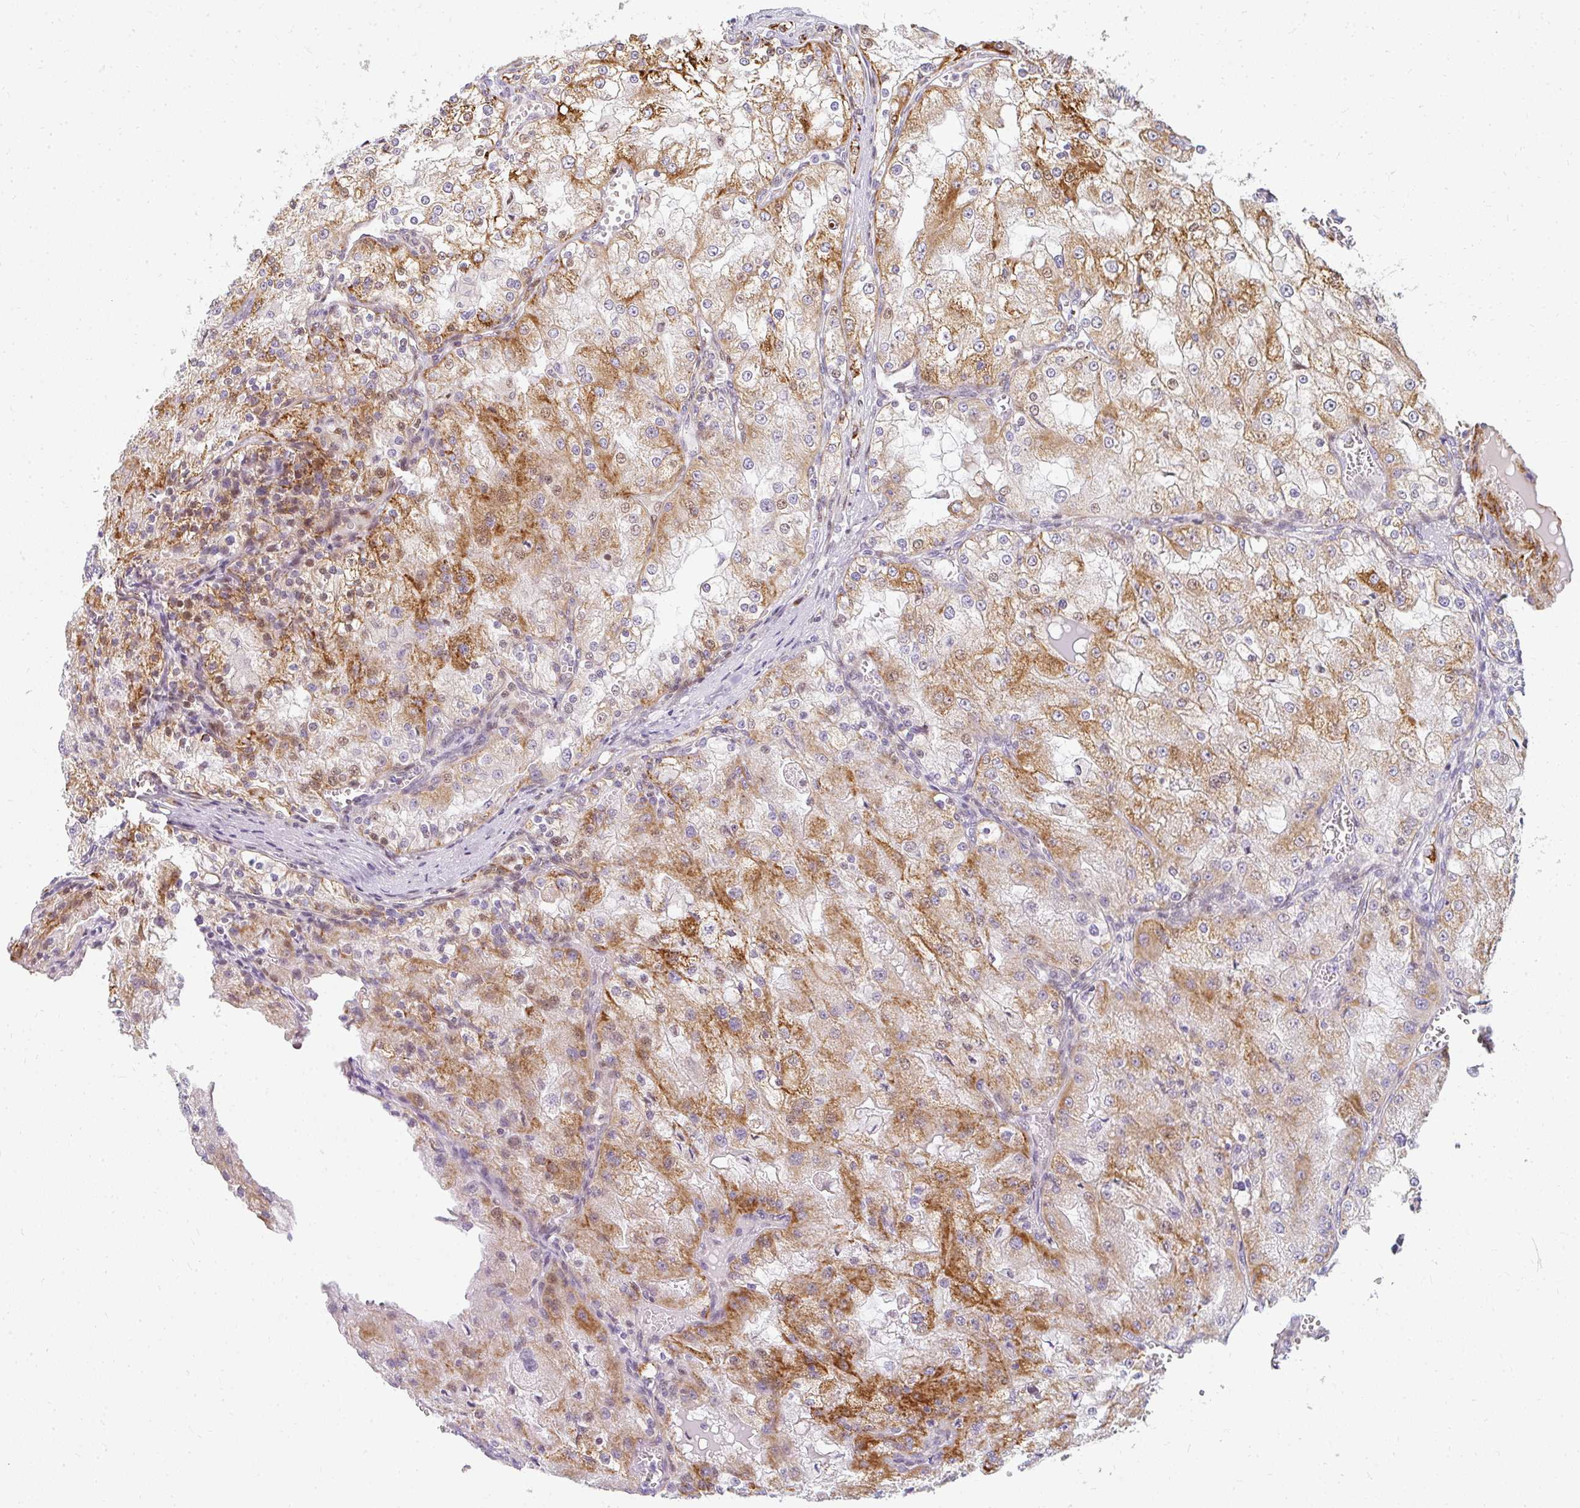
{"staining": {"intensity": "moderate", "quantity": ">75%", "location": "cytoplasmic/membranous"}, "tissue": "renal cancer", "cell_type": "Tumor cells", "image_type": "cancer", "snomed": [{"axis": "morphology", "description": "Adenocarcinoma, NOS"}, {"axis": "topography", "description": "Kidney"}], "caption": "This image reveals renal adenocarcinoma stained with immunohistochemistry to label a protein in brown. The cytoplasmic/membranous of tumor cells show moderate positivity for the protein. Nuclei are counter-stained blue.", "gene": "PLA2G5", "patient": {"sex": "female", "age": 74}}